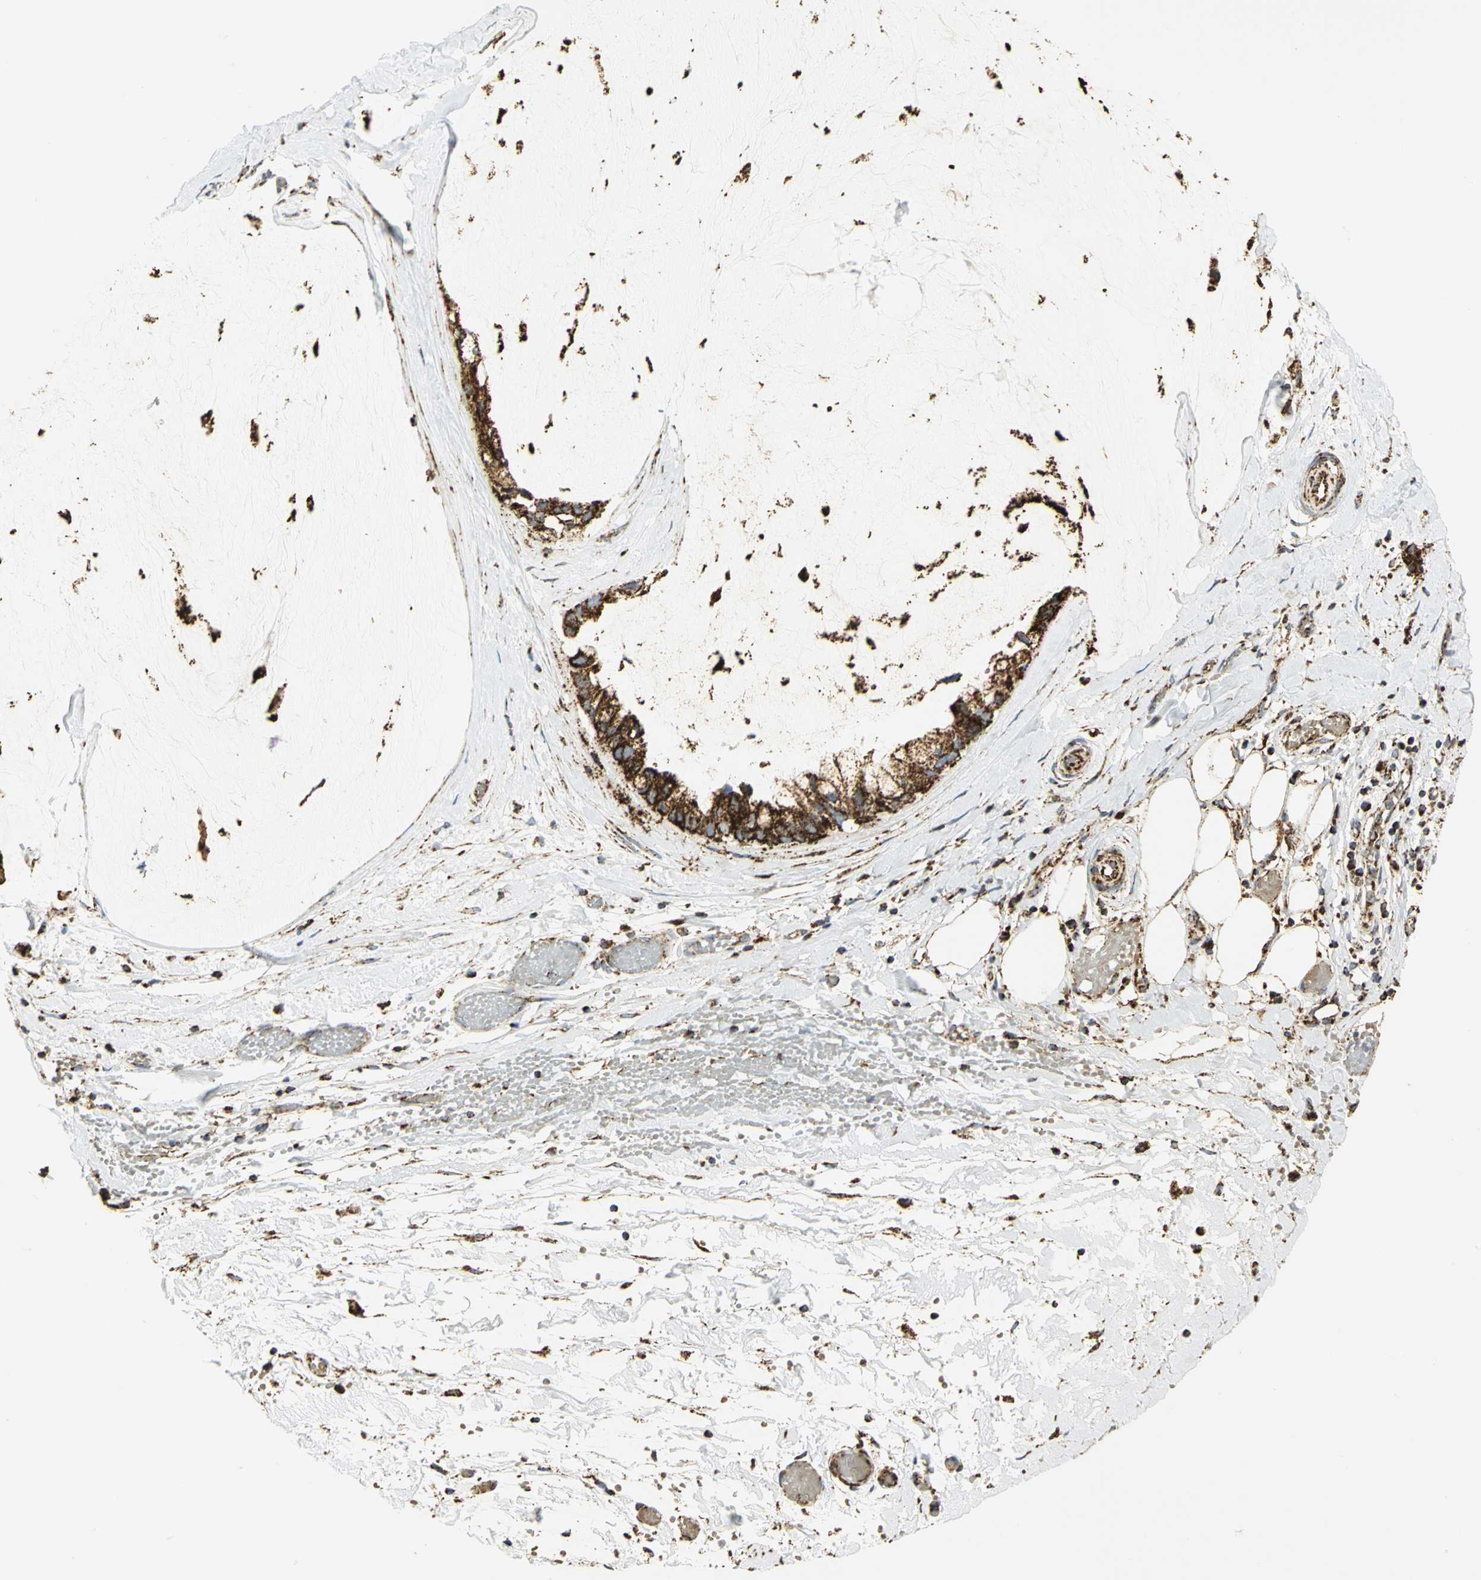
{"staining": {"intensity": "strong", "quantity": ">75%", "location": "cytoplasmic/membranous"}, "tissue": "ovarian cancer", "cell_type": "Tumor cells", "image_type": "cancer", "snomed": [{"axis": "morphology", "description": "Cystadenocarcinoma, mucinous, NOS"}, {"axis": "topography", "description": "Ovary"}], "caption": "Immunohistochemical staining of human ovarian mucinous cystadenocarcinoma exhibits strong cytoplasmic/membranous protein expression in about >75% of tumor cells.", "gene": "VDAC1", "patient": {"sex": "female", "age": 39}}